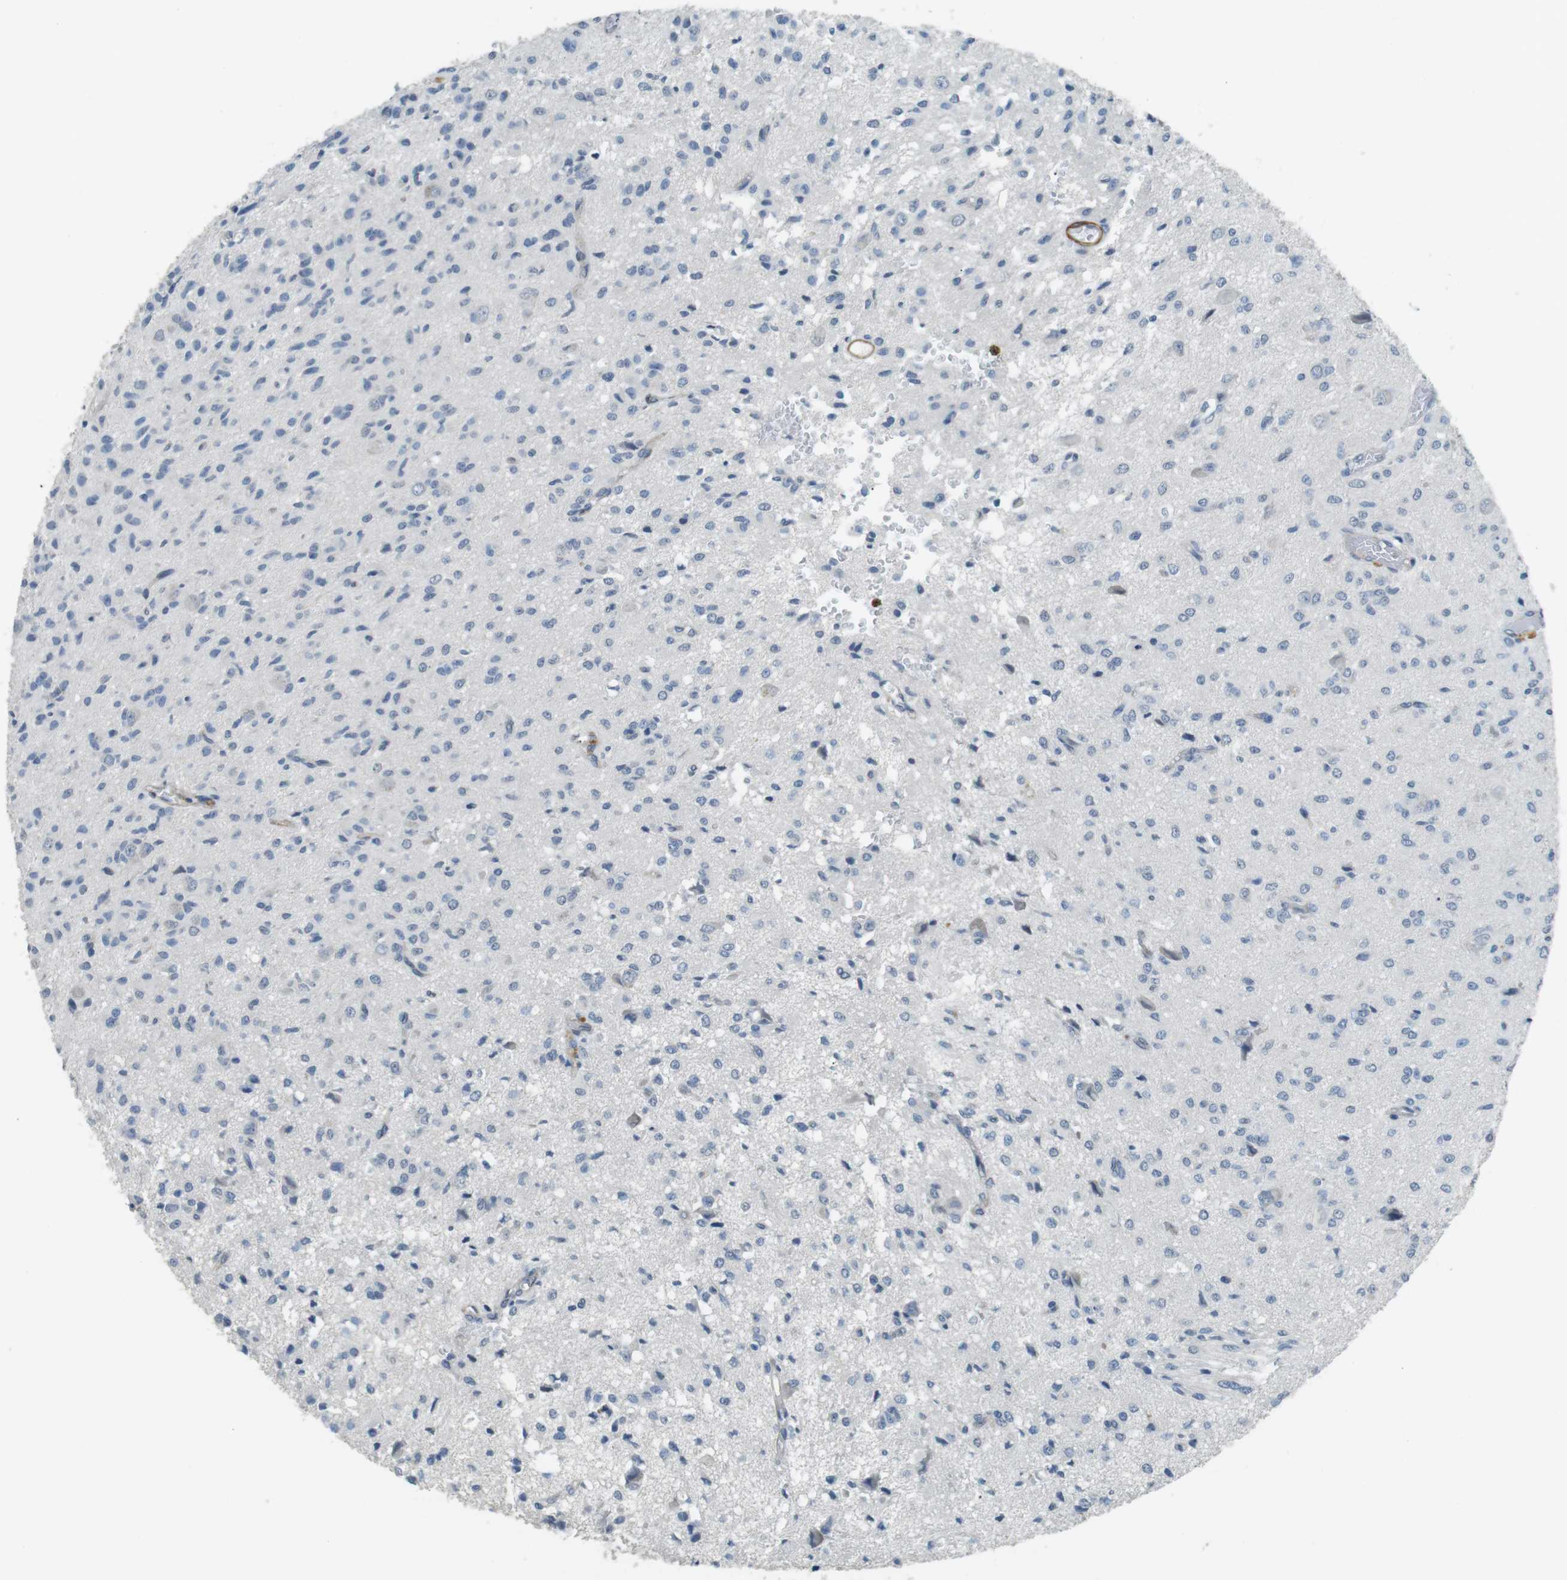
{"staining": {"intensity": "negative", "quantity": "none", "location": "none"}, "tissue": "glioma", "cell_type": "Tumor cells", "image_type": "cancer", "snomed": [{"axis": "morphology", "description": "Glioma, malignant, High grade"}, {"axis": "topography", "description": "Brain"}], "caption": "IHC of glioma reveals no positivity in tumor cells.", "gene": "GZMM", "patient": {"sex": "female", "age": 59}}